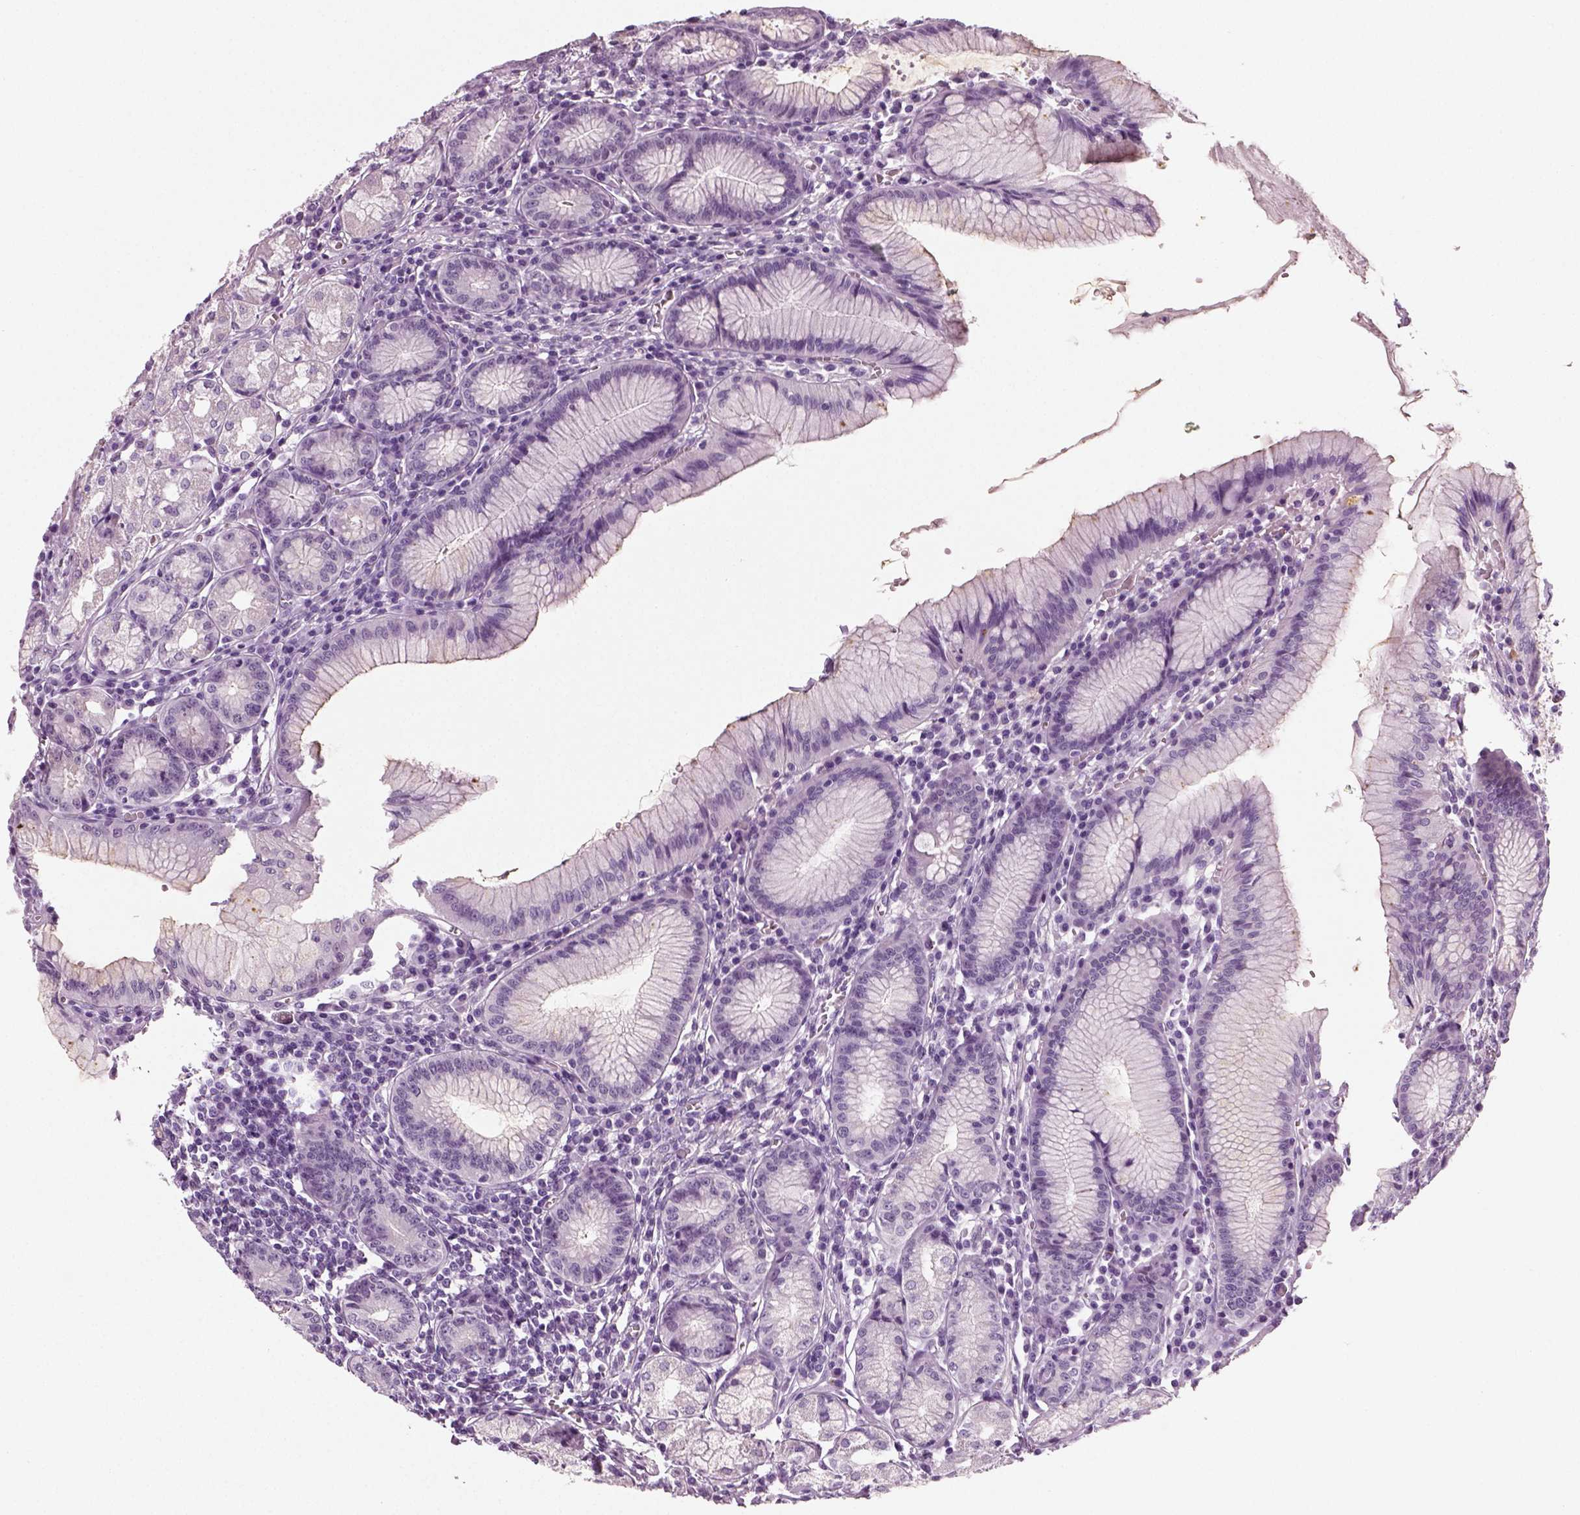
{"staining": {"intensity": "negative", "quantity": "none", "location": "none"}, "tissue": "stomach", "cell_type": "Glandular cells", "image_type": "normal", "snomed": [{"axis": "morphology", "description": "Normal tissue, NOS"}, {"axis": "topography", "description": "Stomach"}], "caption": "High power microscopy photomicrograph of an immunohistochemistry image of unremarkable stomach, revealing no significant staining in glandular cells.", "gene": "SPATA31E1", "patient": {"sex": "male", "age": 55}}